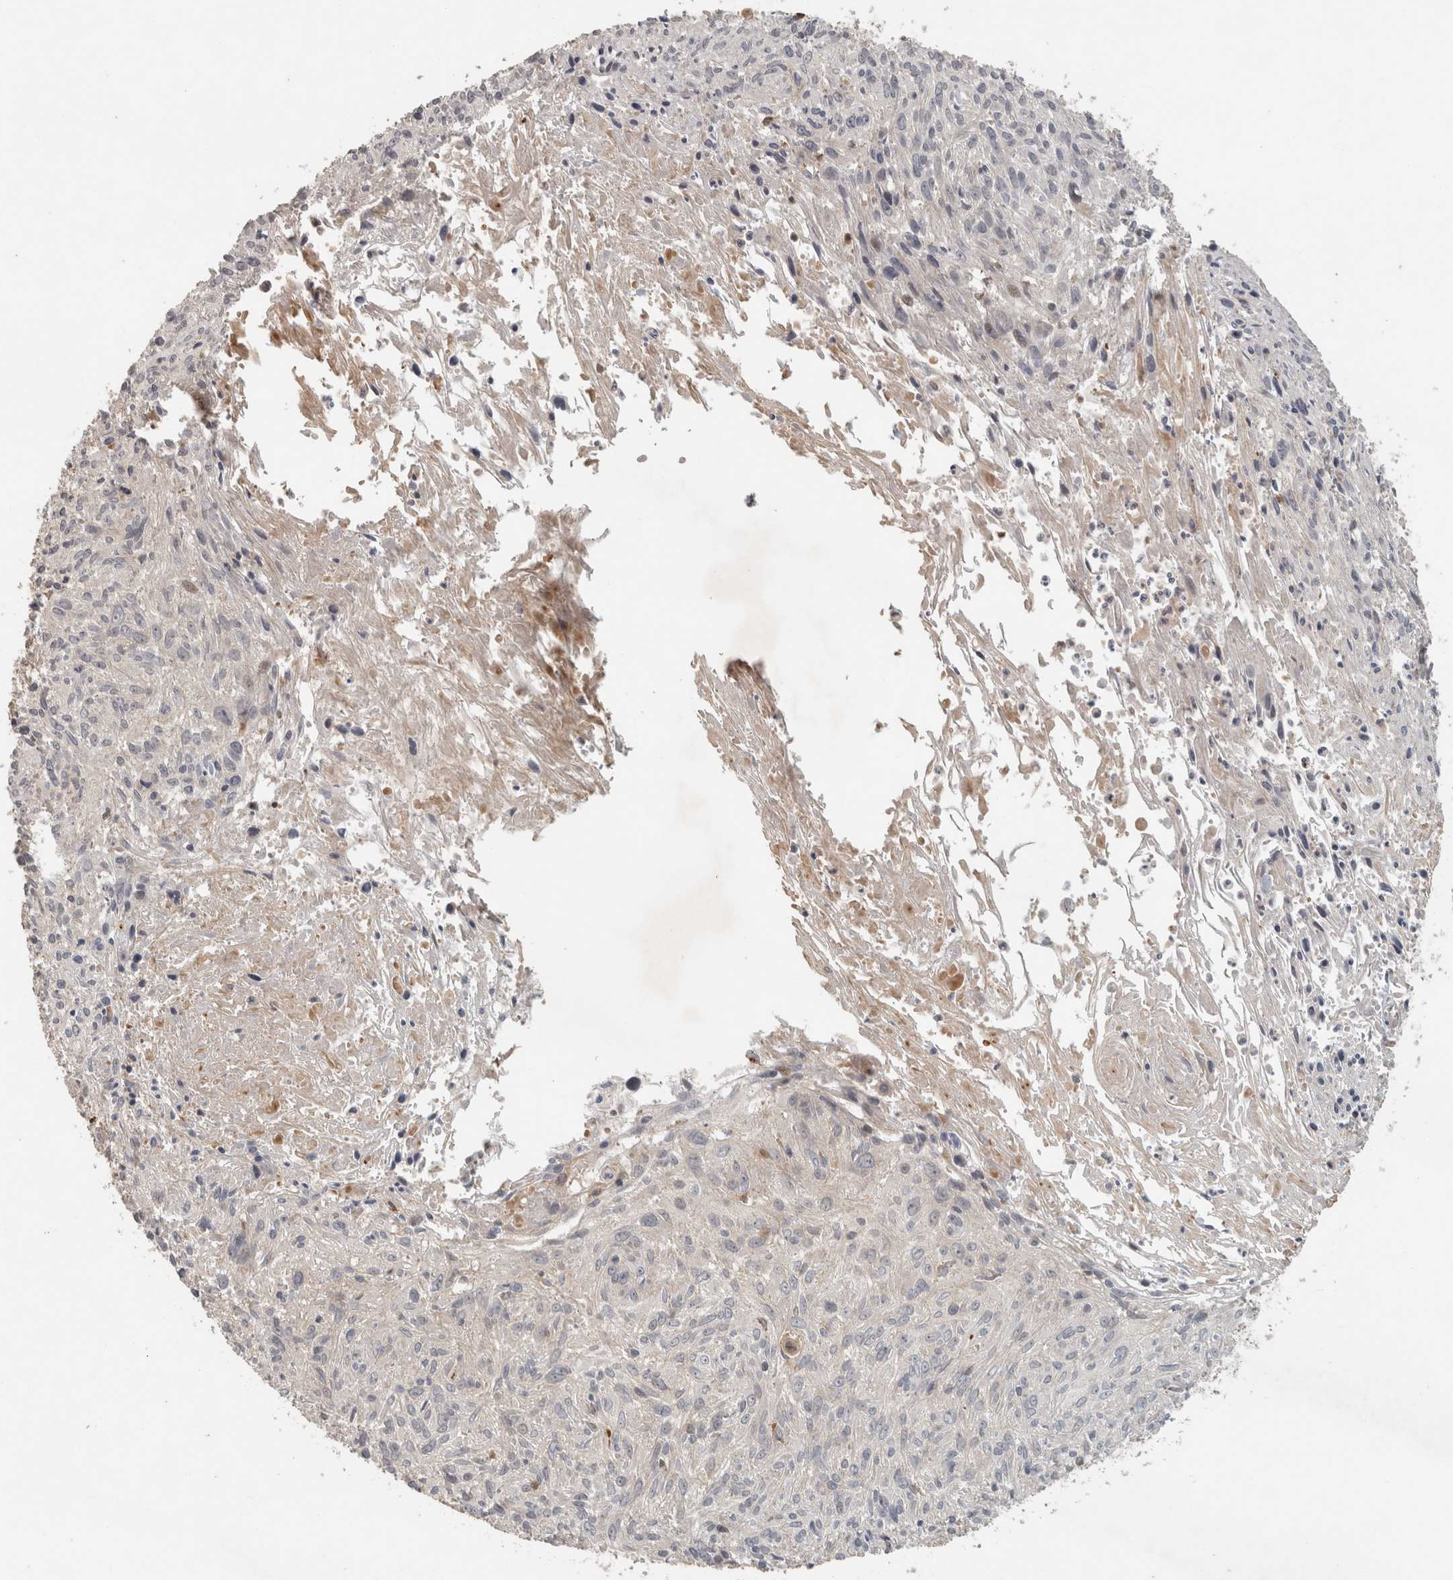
{"staining": {"intensity": "negative", "quantity": "none", "location": "none"}, "tissue": "cervical cancer", "cell_type": "Tumor cells", "image_type": "cancer", "snomed": [{"axis": "morphology", "description": "Squamous cell carcinoma, NOS"}, {"axis": "topography", "description": "Cervix"}], "caption": "Cervical squamous cell carcinoma stained for a protein using immunohistochemistry (IHC) exhibits no positivity tumor cells.", "gene": "SIPA1L2", "patient": {"sex": "female", "age": 51}}